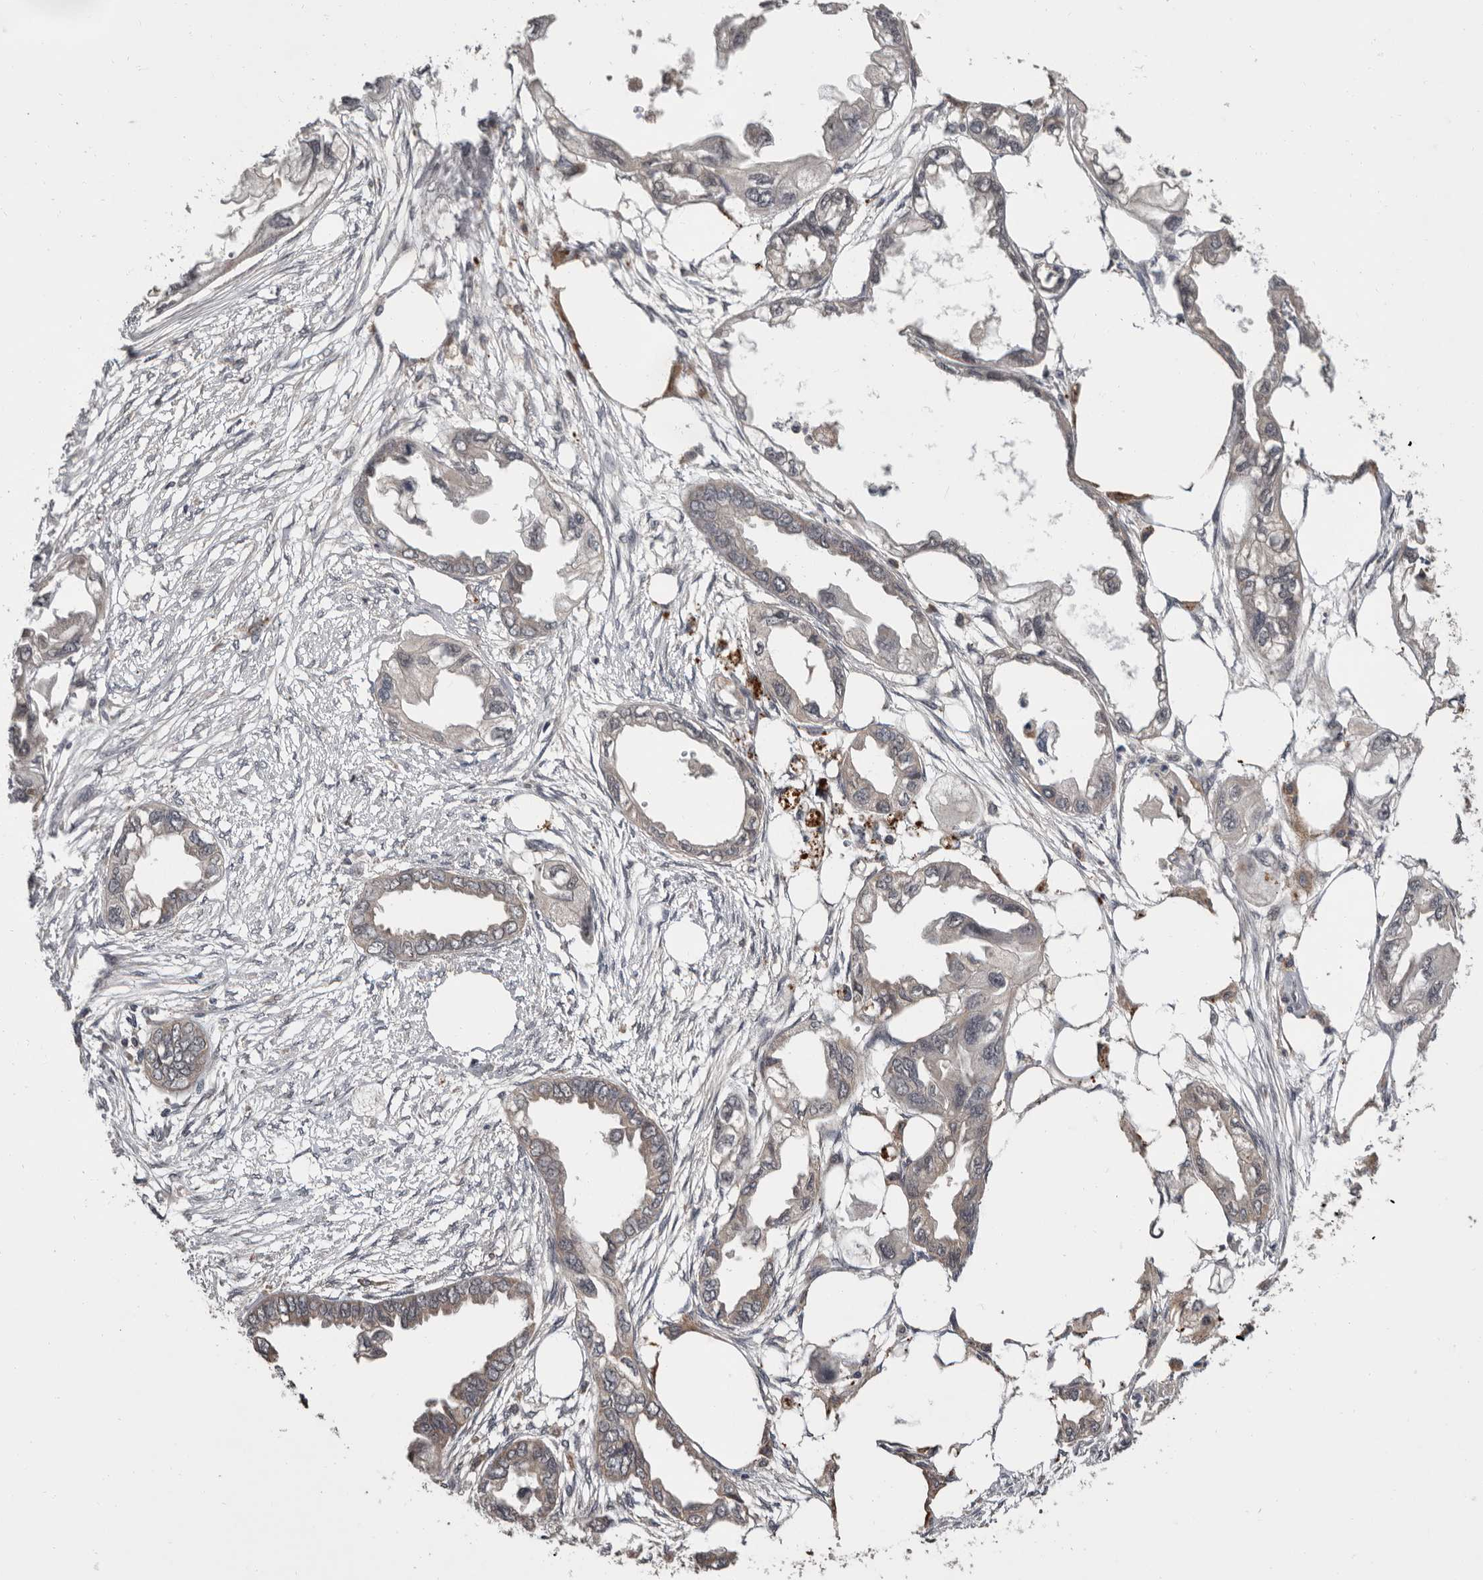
{"staining": {"intensity": "weak", "quantity": "25%-75%", "location": "cytoplasmic/membranous"}, "tissue": "endometrial cancer", "cell_type": "Tumor cells", "image_type": "cancer", "snomed": [{"axis": "morphology", "description": "Adenocarcinoma, NOS"}, {"axis": "morphology", "description": "Adenocarcinoma, metastatic, NOS"}, {"axis": "topography", "description": "Adipose tissue"}, {"axis": "topography", "description": "Endometrium"}], "caption": "The photomicrograph displays staining of metastatic adenocarcinoma (endometrial), revealing weak cytoplasmic/membranous protein staining (brown color) within tumor cells.", "gene": "FGFR4", "patient": {"sex": "female", "age": 67}}